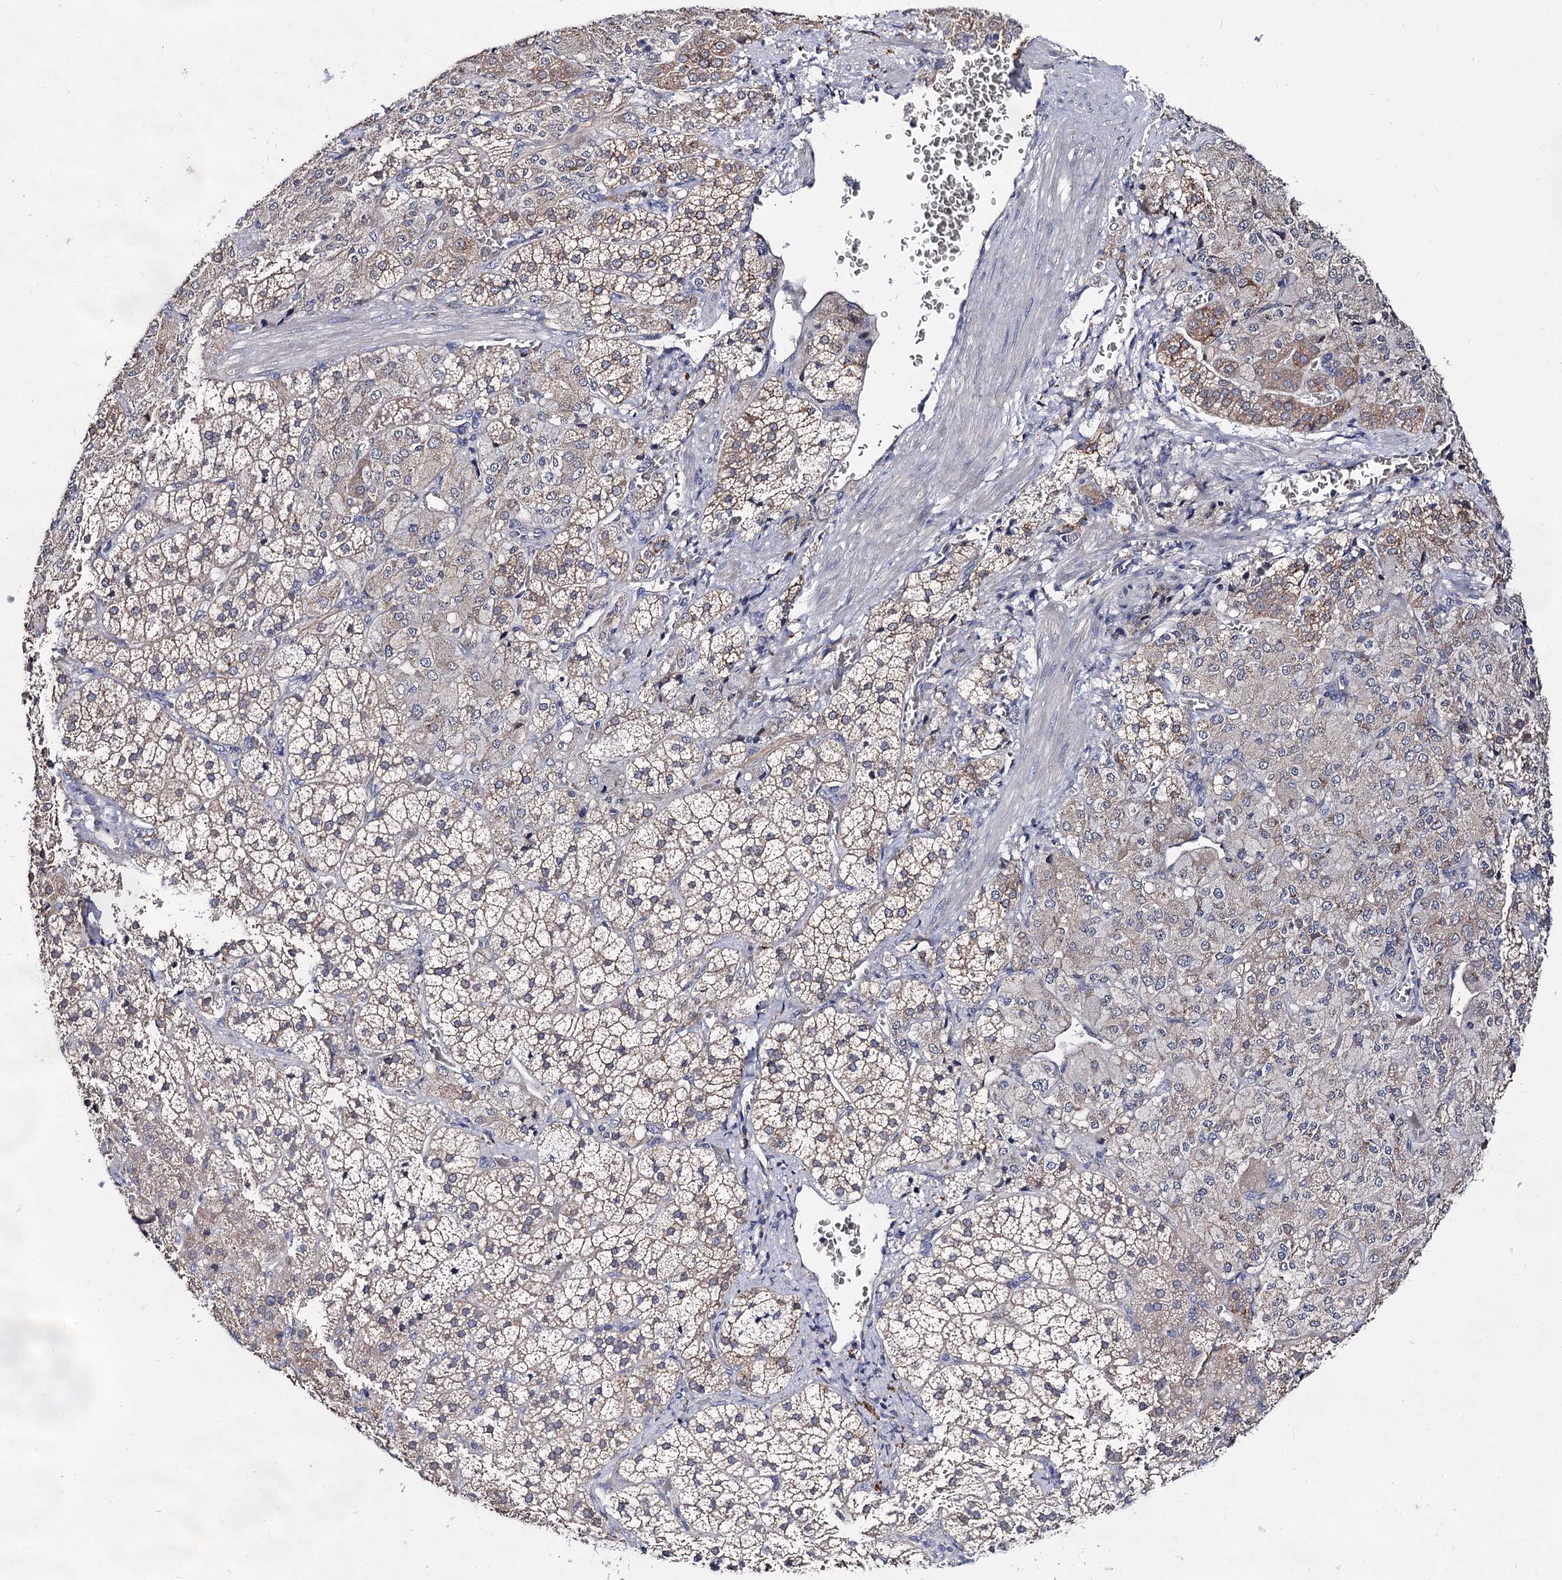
{"staining": {"intensity": "weak", "quantity": "25%-75%", "location": "cytoplasmic/membranous"}, "tissue": "adrenal gland", "cell_type": "Glandular cells", "image_type": "normal", "snomed": [{"axis": "morphology", "description": "Normal tissue, NOS"}, {"axis": "topography", "description": "Adrenal gland"}], "caption": "Protein expression analysis of normal human adrenal gland reveals weak cytoplasmic/membranous expression in about 25%-75% of glandular cells.", "gene": "ARFIP2", "patient": {"sex": "female", "age": 44}}